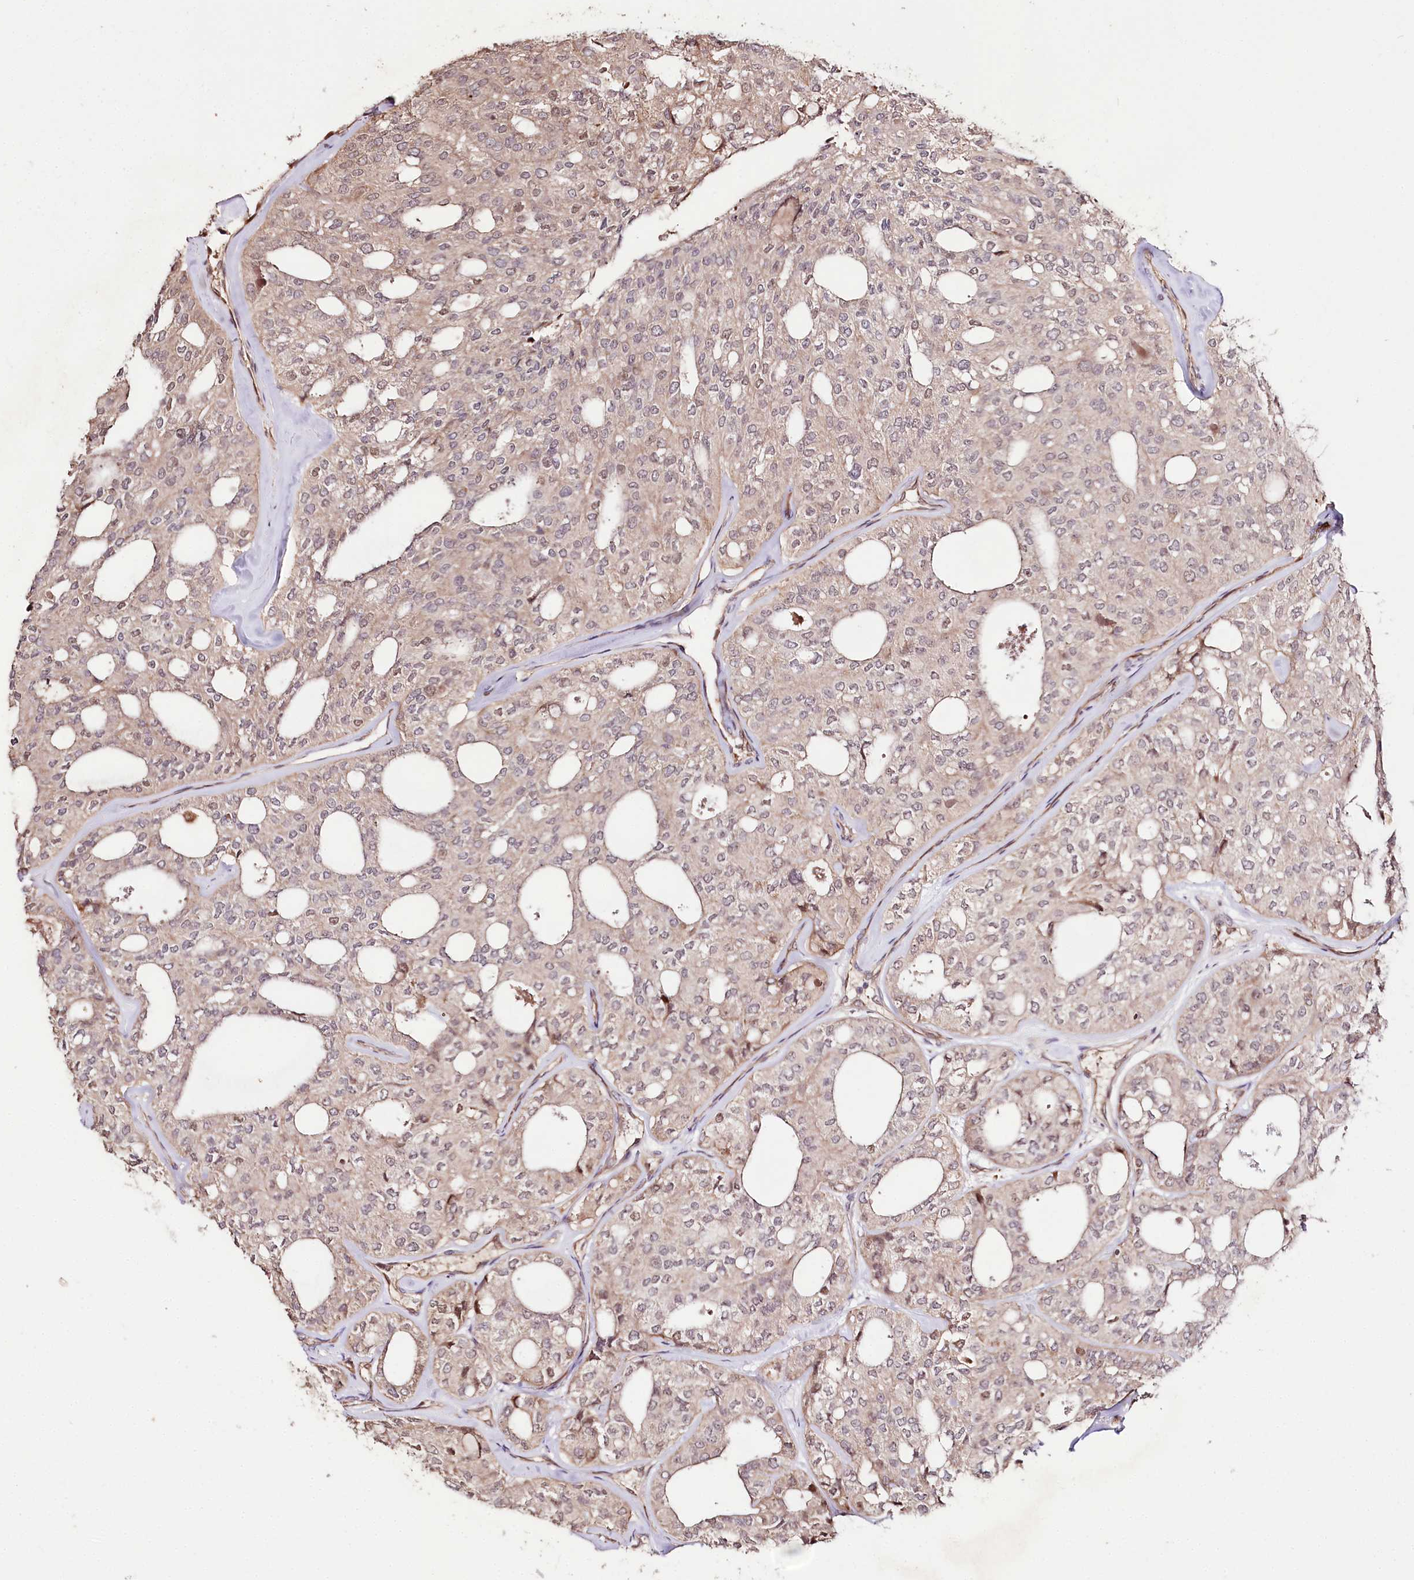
{"staining": {"intensity": "weak", "quantity": "<25%", "location": "cytoplasmic/membranous,nuclear"}, "tissue": "thyroid cancer", "cell_type": "Tumor cells", "image_type": "cancer", "snomed": [{"axis": "morphology", "description": "Follicular adenoma carcinoma, NOS"}, {"axis": "topography", "description": "Thyroid gland"}], "caption": "Immunohistochemical staining of thyroid cancer exhibits no significant expression in tumor cells.", "gene": "DMP1", "patient": {"sex": "male", "age": 75}}